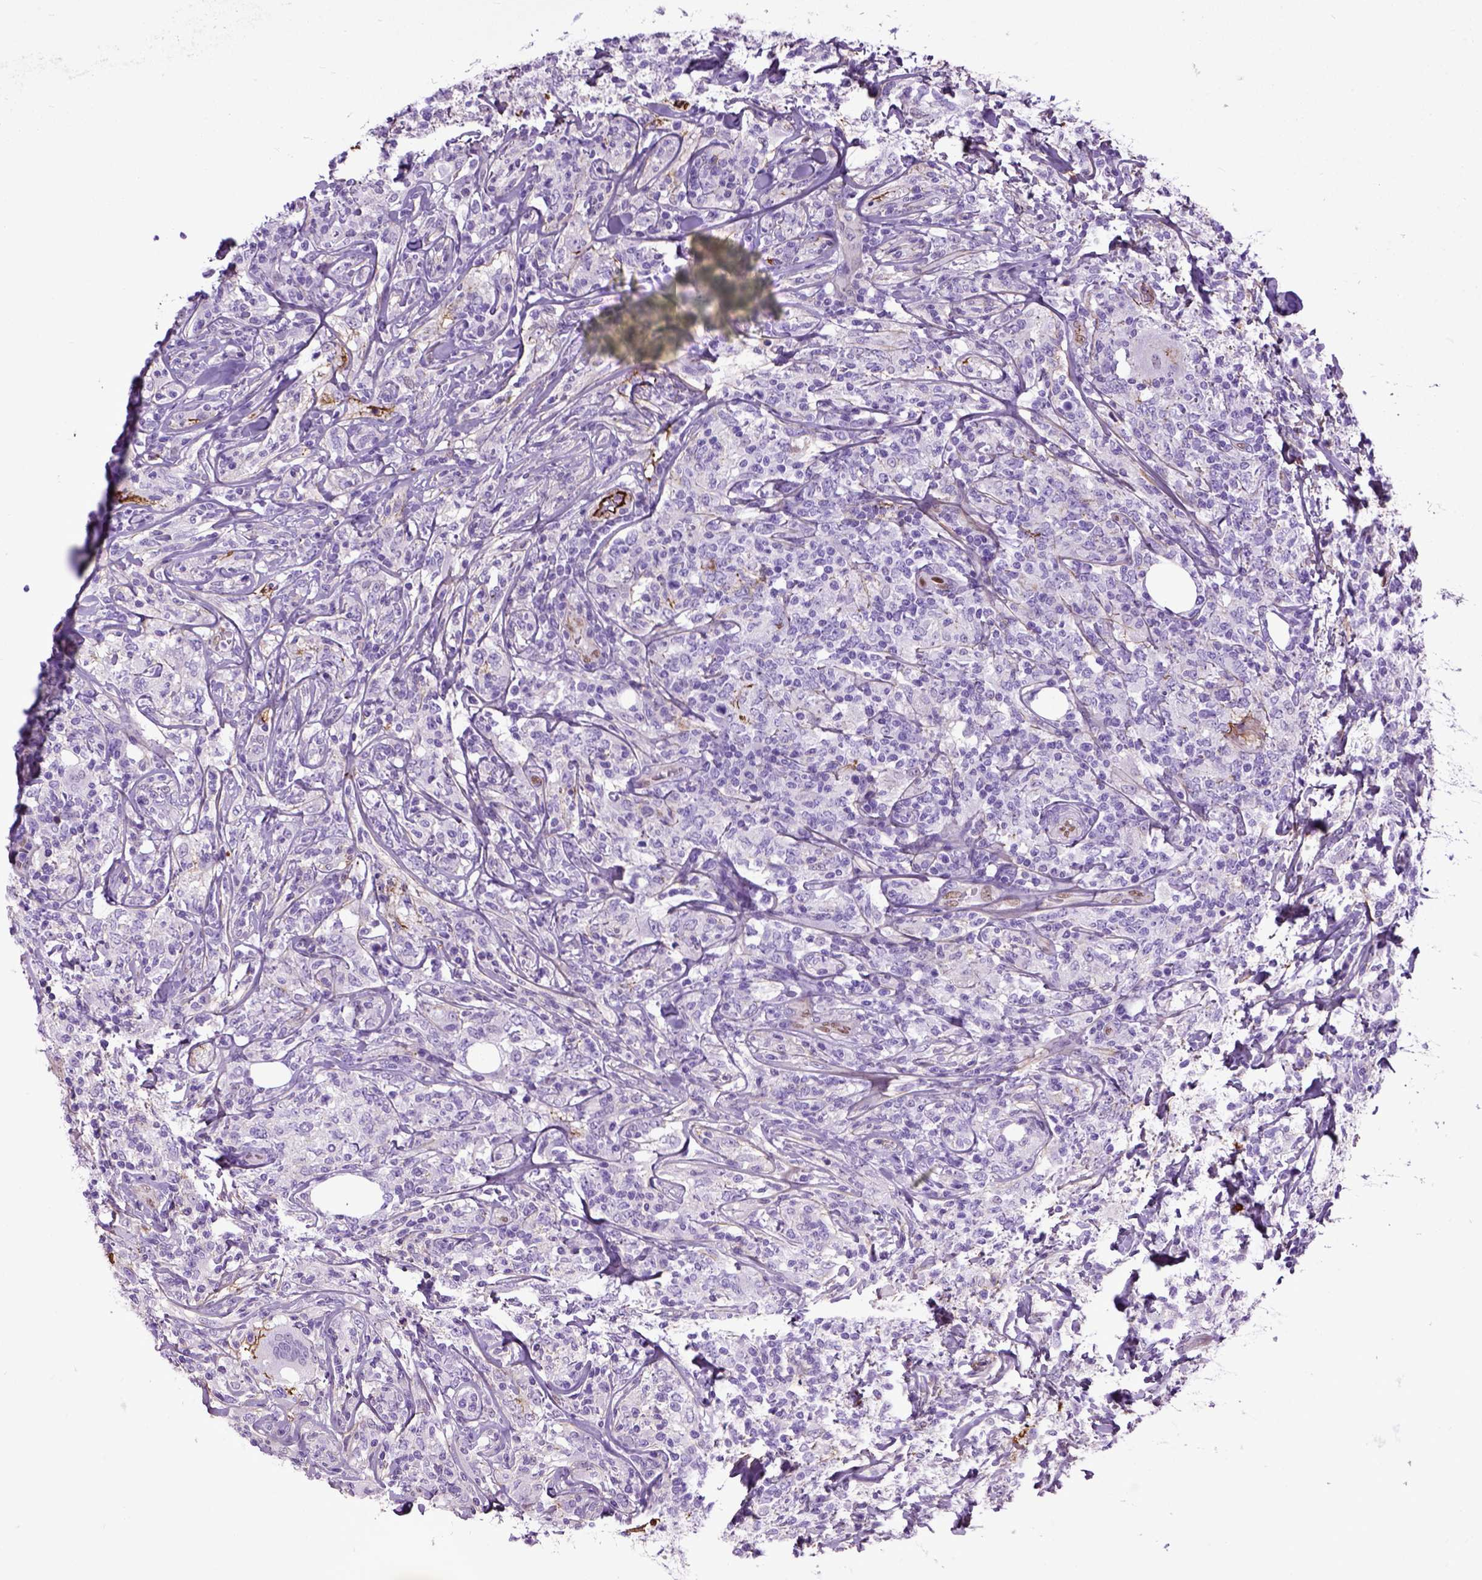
{"staining": {"intensity": "negative", "quantity": "none", "location": "none"}, "tissue": "lymphoma", "cell_type": "Tumor cells", "image_type": "cancer", "snomed": [{"axis": "morphology", "description": "Malignant lymphoma, non-Hodgkin's type, High grade"}, {"axis": "topography", "description": "Lymph node"}], "caption": "Human high-grade malignant lymphoma, non-Hodgkin's type stained for a protein using immunohistochemistry reveals no positivity in tumor cells.", "gene": "ADAMTS8", "patient": {"sex": "female", "age": 84}}